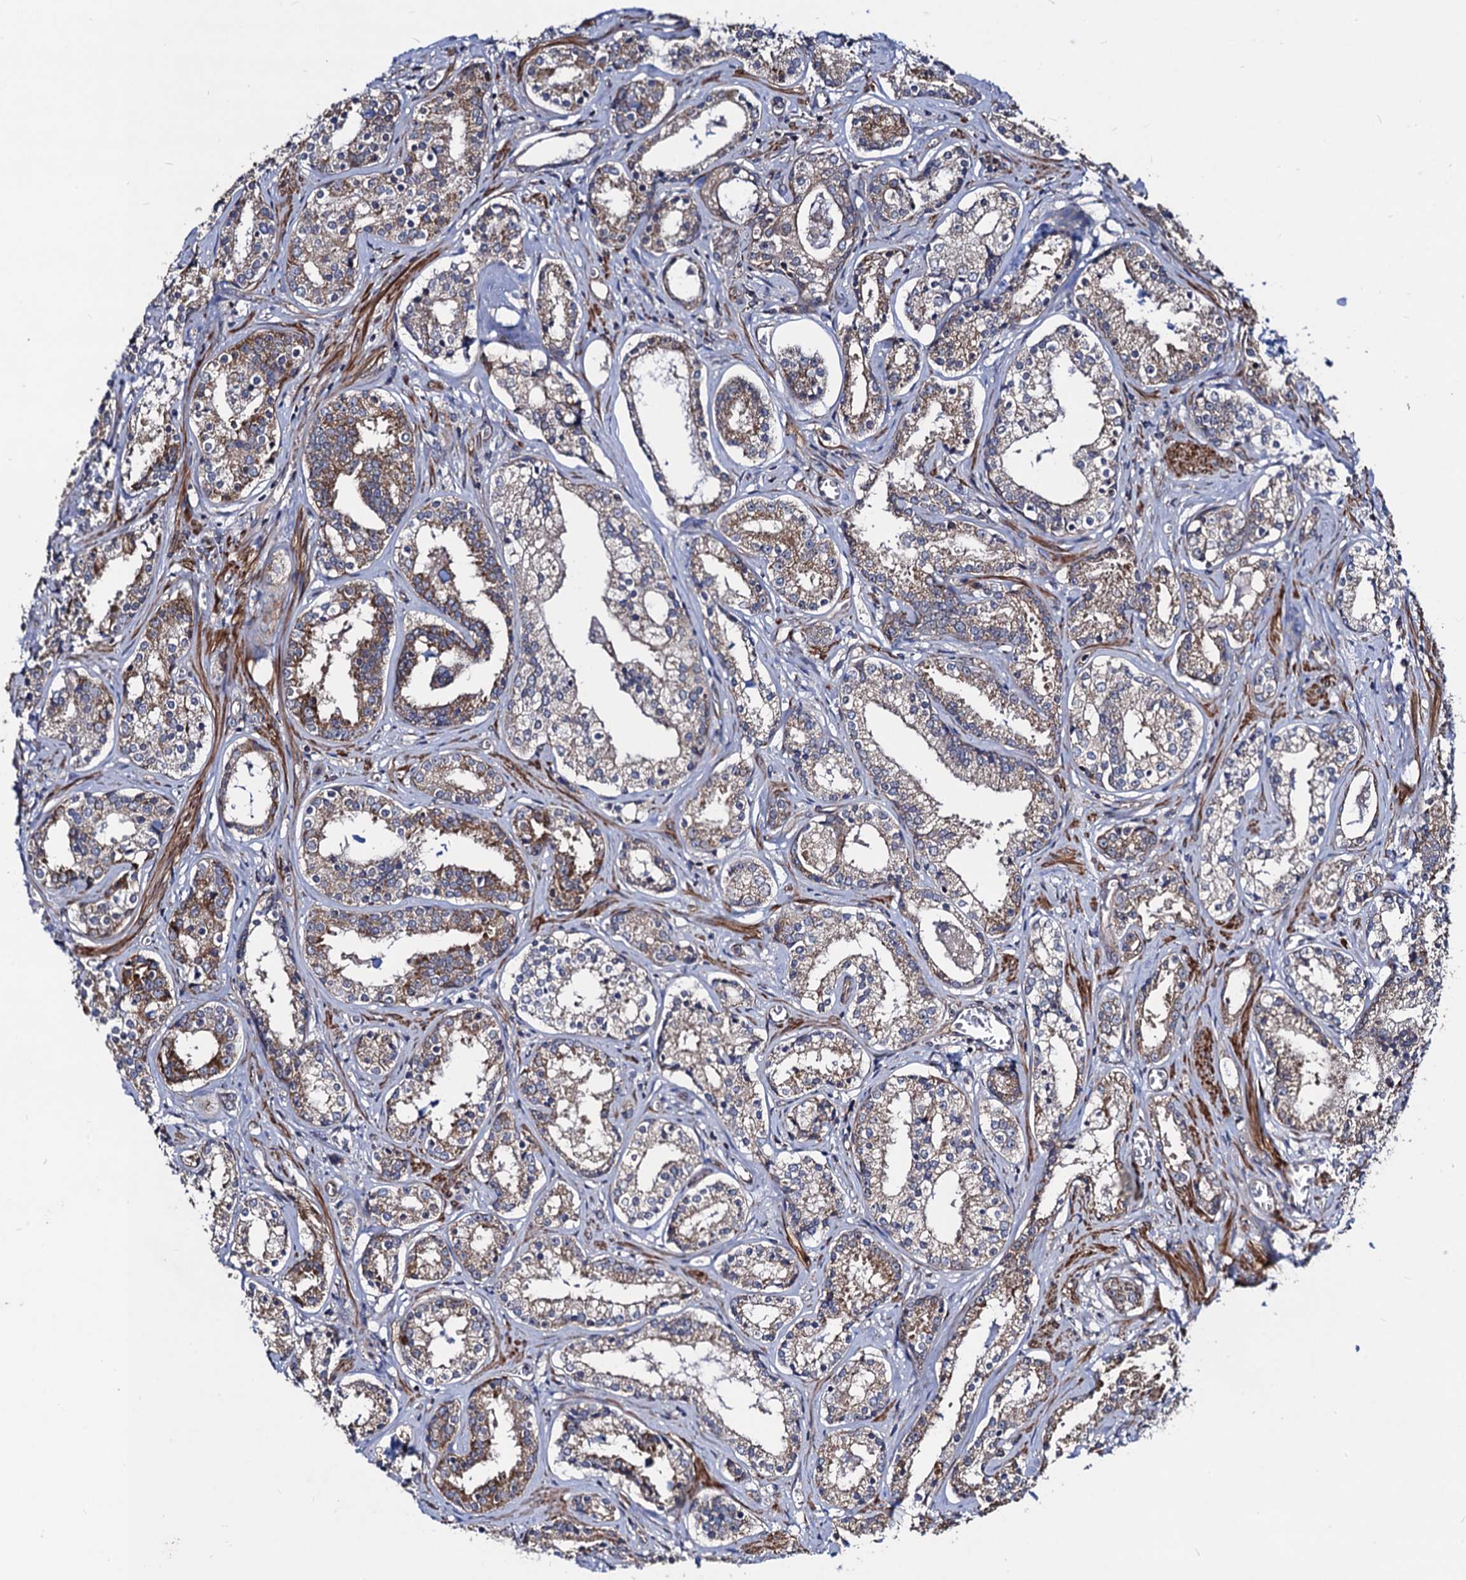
{"staining": {"intensity": "moderate", "quantity": "25%-75%", "location": "cytoplasmic/membranous"}, "tissue": "prostate cancer", "cell_type": "Tumor cells", "image_type": "cancer", "snomed": [{"axis": "morphology", "description": "Adenocarcinoma, High grade"}, {"axis": "topography", "description": "Prostate"}], "caption": "Prostate cancer stained with a protein marker demonstrates moderate staining in tumor cells.", "gene": "DYDC1", "patient": {"sex": "male", "age": 58}}